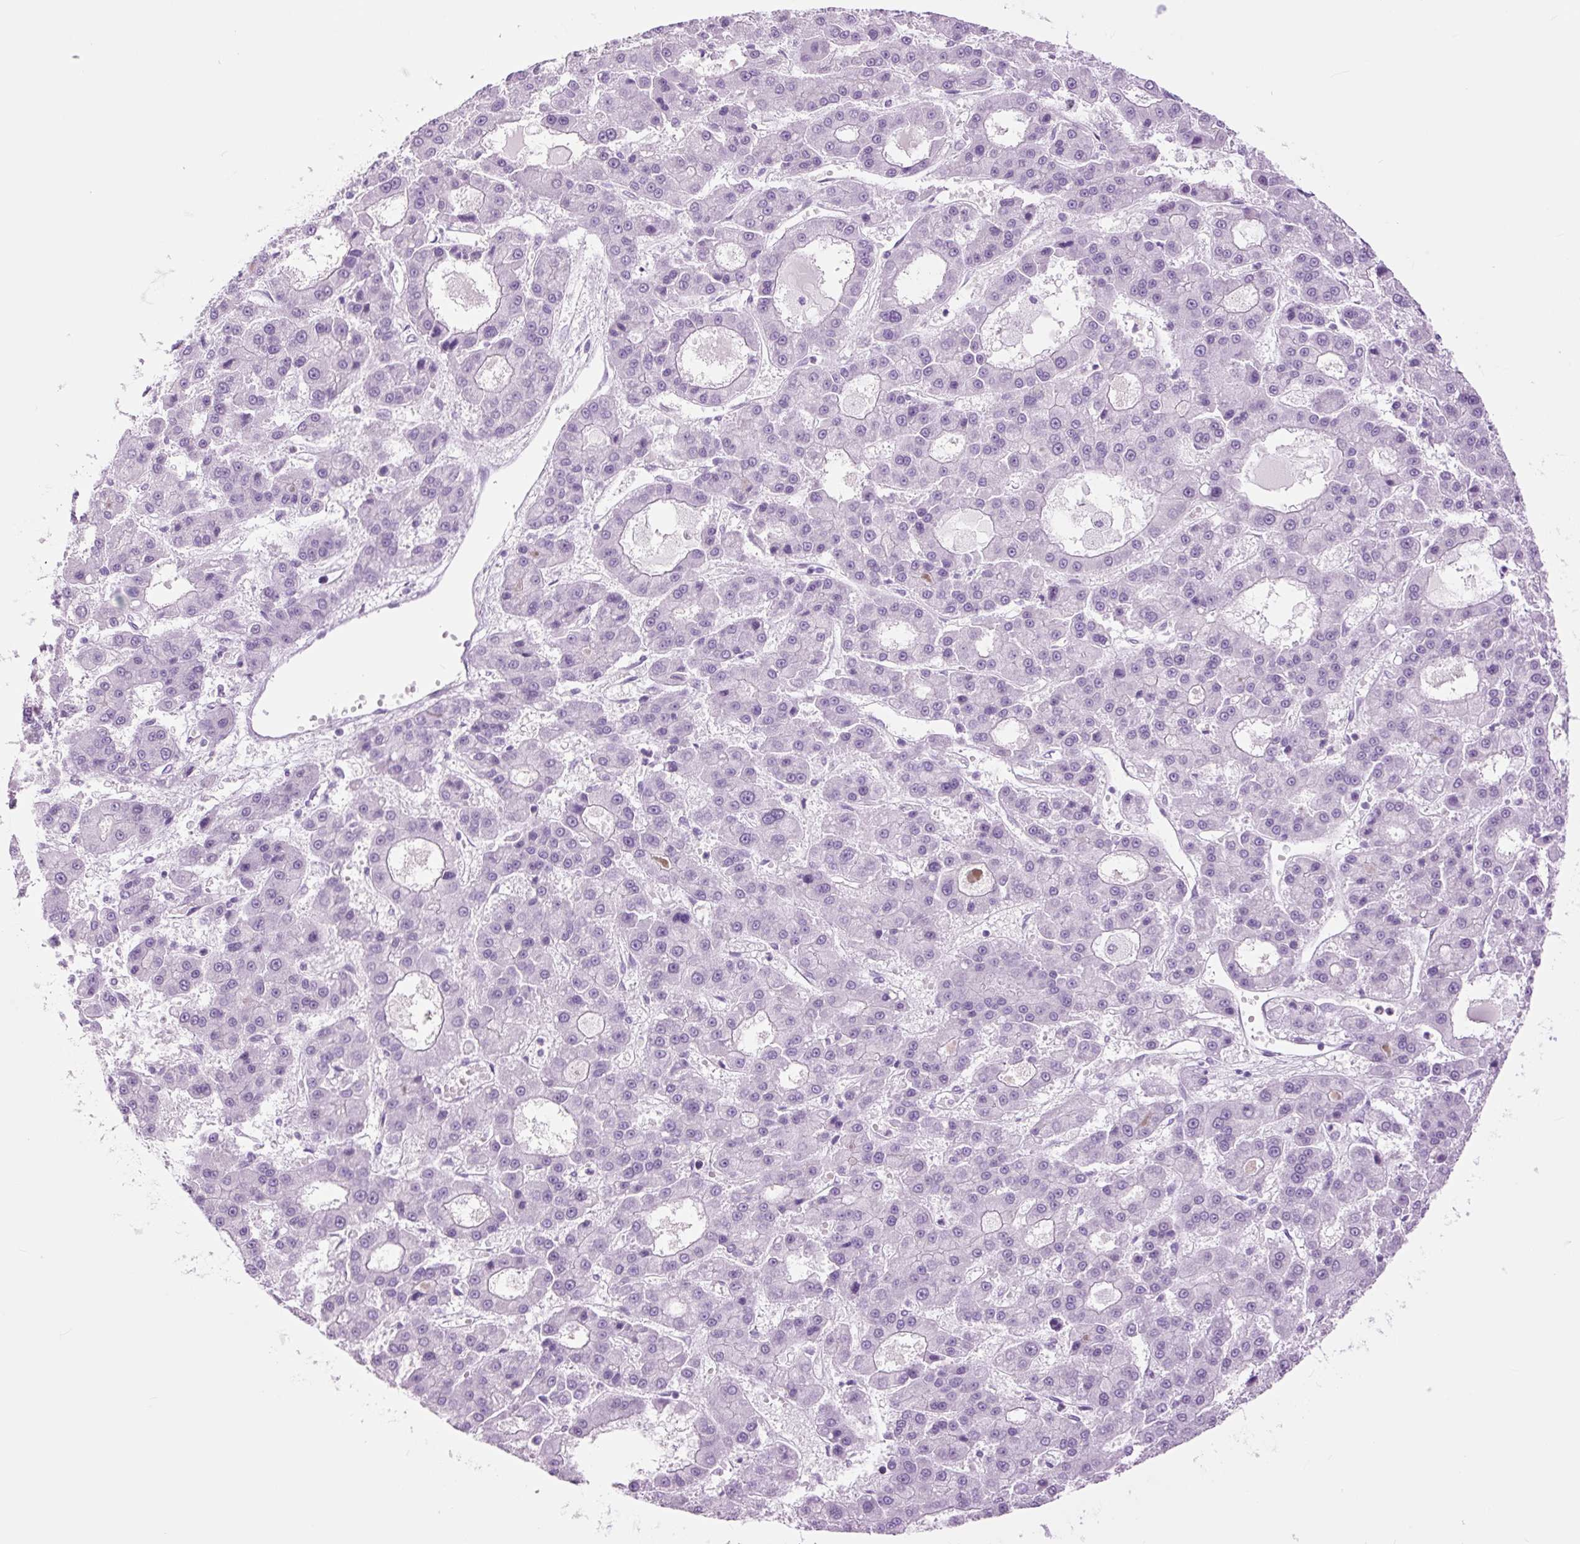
{"staining": {"intensity": "negative", "quantity": "none", "location": "none"}, "tissue": "liver cancer", "cell_type": "Tumor cells", "image_type": "cancer", "snomed": [{"axis": "morphology", "description": "Carcinoma, Hepatocellular, NOS"}, {"axis": "topography", "description": "Liver"}], "caption": "Immunohistochemistry histopathology image of human liver cancer stained for a protein (brown), which displays no staining in tumor cells.", "gene": "TFF2", "patient": {"sex": "male", "age": 70}}